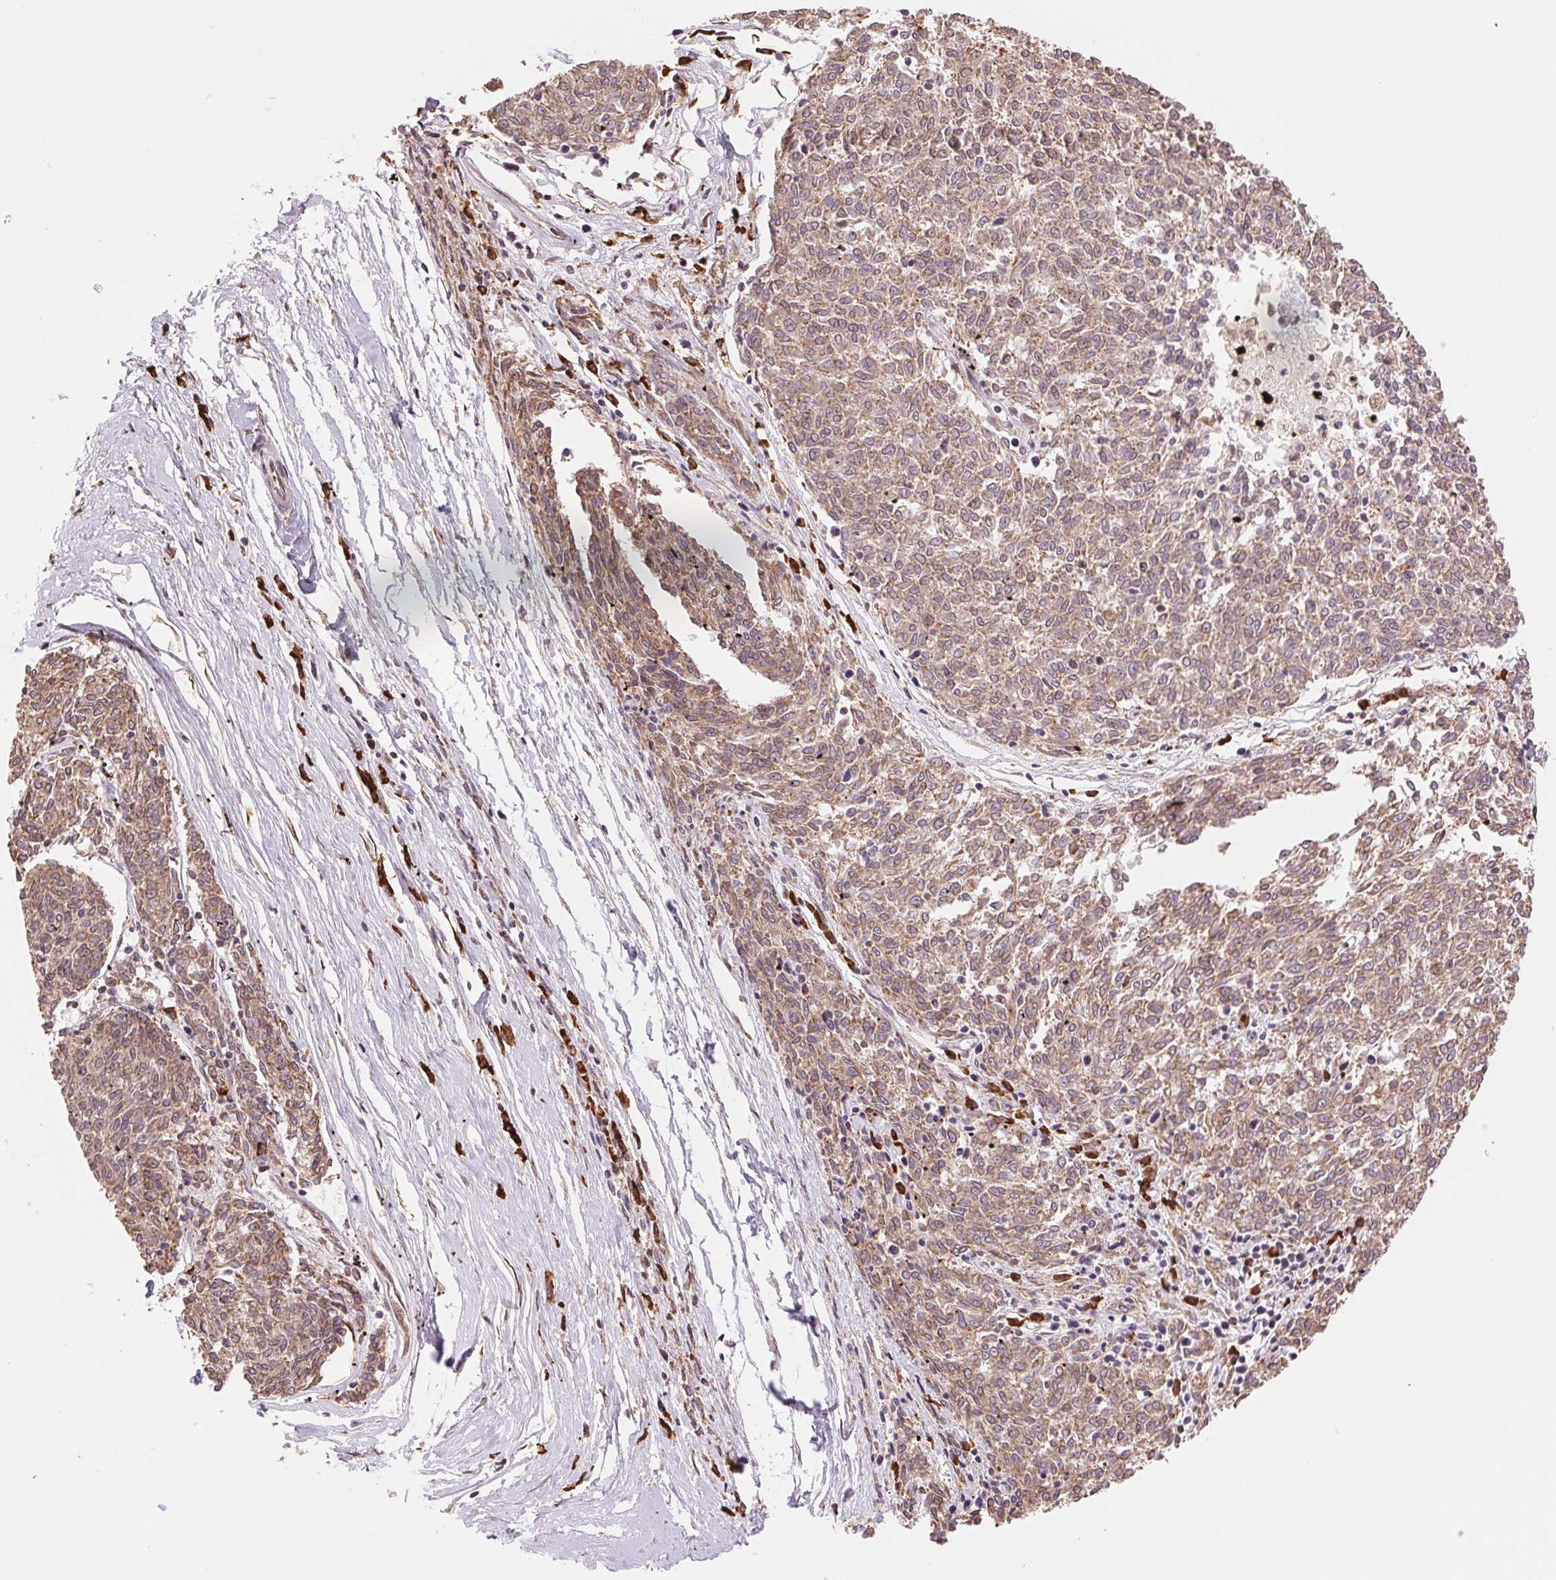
{"staining": {"intensity": "weak", "quantity": ">75%", "location": "cytoplasmic/membranous"}, "tissue": "melanoma", "cell_type": "Tumor cells", "image_type": "cancer", "snomed": [{"axis": "morphology", "description": "Malignant melanoma, NOS"}, {"axis": "topography", "description": "Skin"}], "caption": "Tumor cells display low levels of weak cytoplasmic/membranous positivity in approximately >75% of cells in human melanoma. The staining was performed using DAB (3,3'-diaminobenzidine), with brown indicating positive protein expression. Nuclei are stained blue with hematoxylin.", "gene": "RPN1", "patient": {"sex": "female", "age": 72}}